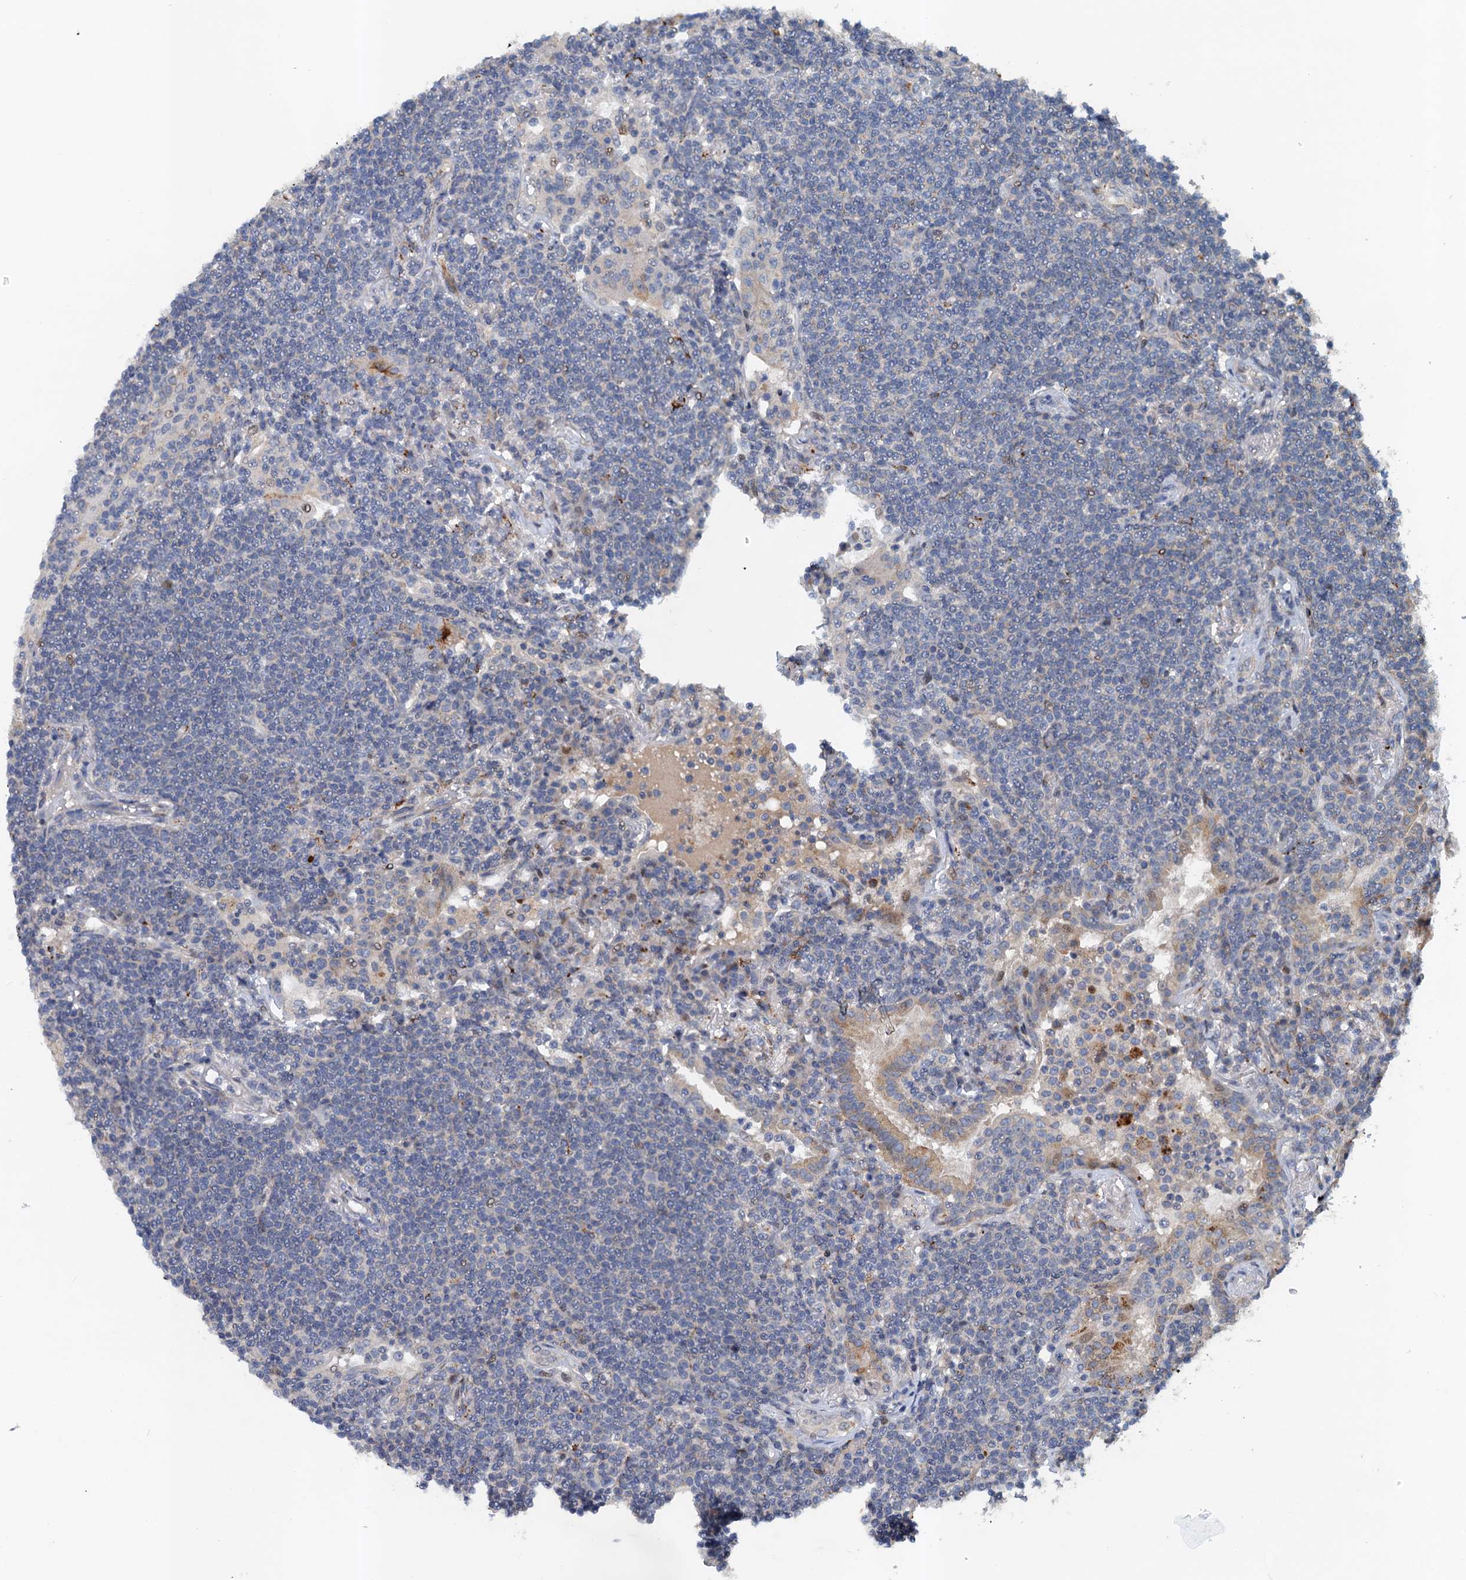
{"staining": {"intensity": "negative", "quantity": "none", "location": "none"}, "tissue": "lymphoma", "cell_type": "Tumor cells", "image_type": "cancer", "snomed": [{"axis": "morphology", "description": "Malignant lymphoma, non-Hodgkin's type, Low grade"}, {"axis": "topography", "description": "Lung"}], "caption": "Immunohistochemical staining of human lymphoma reveals no significant staining in tumor cells. (IHC, brightfield microscopy, high magnification).", "gene": "NBEA", "patient": {"sex": "female", "age": 71}}